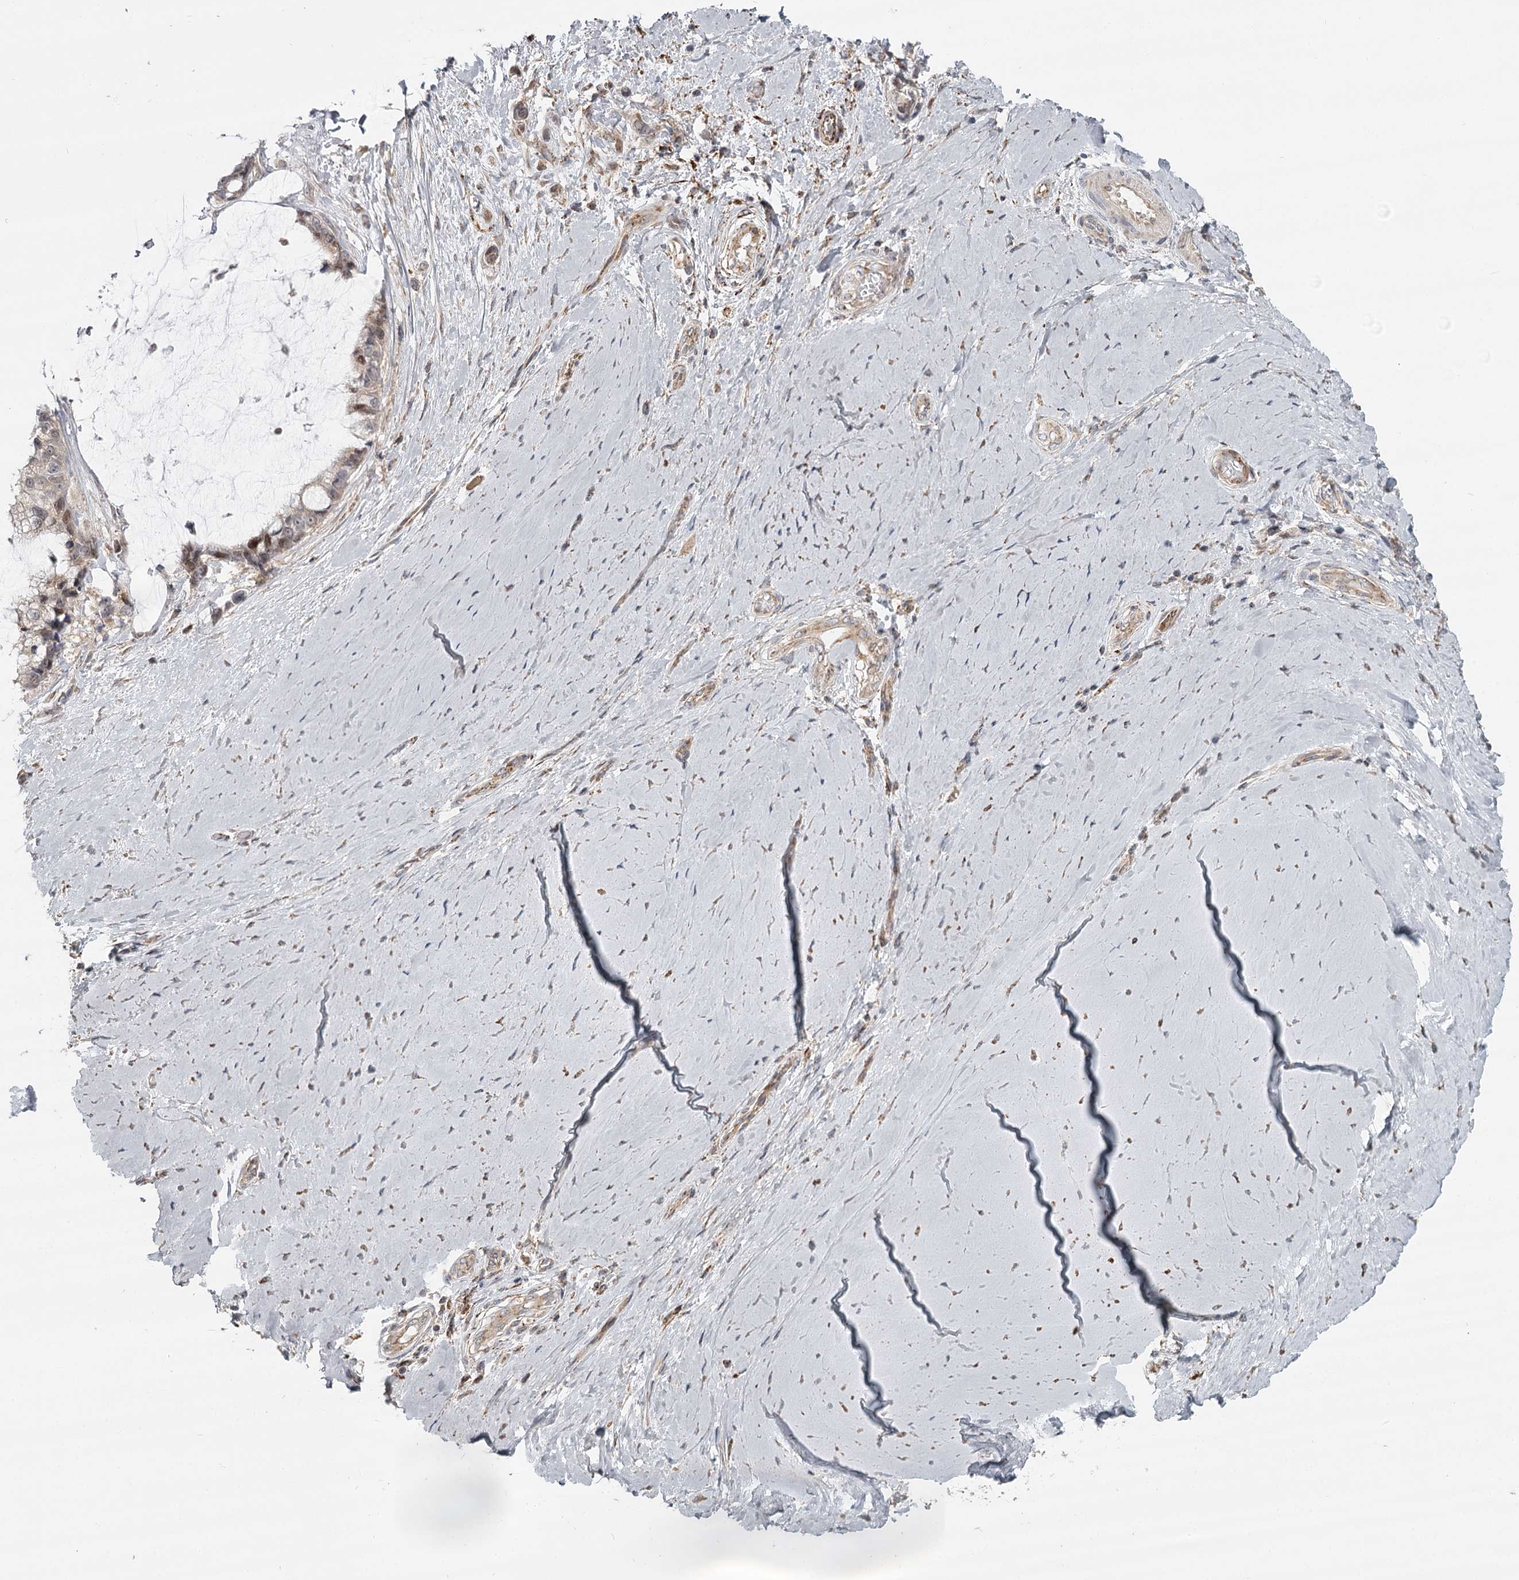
{"staining": {"intensity": "weak", "quantity": "25%-75%", "location": "cytoplasmic/membranous"}, "tissue": "ovarian cancer", "cell_type": "Tumor cells", "image_type": "cancer", "snomed": [{"axis": "morphology", "description": "Cystadenocarcinoma, mucinous, NOS"}, {"axis": "topography", "description": "Ovary"}], "caption": "Mucinous cystadenocarcinoma (ovarian) stained for a protein reveals weak cytoplasmic/membranous positivity in tumor cells. (Brightfield microscopy of DAB IHC at high magnification).", "gene": "CDC123", "patient": {"sex": "female", "age": 39}}